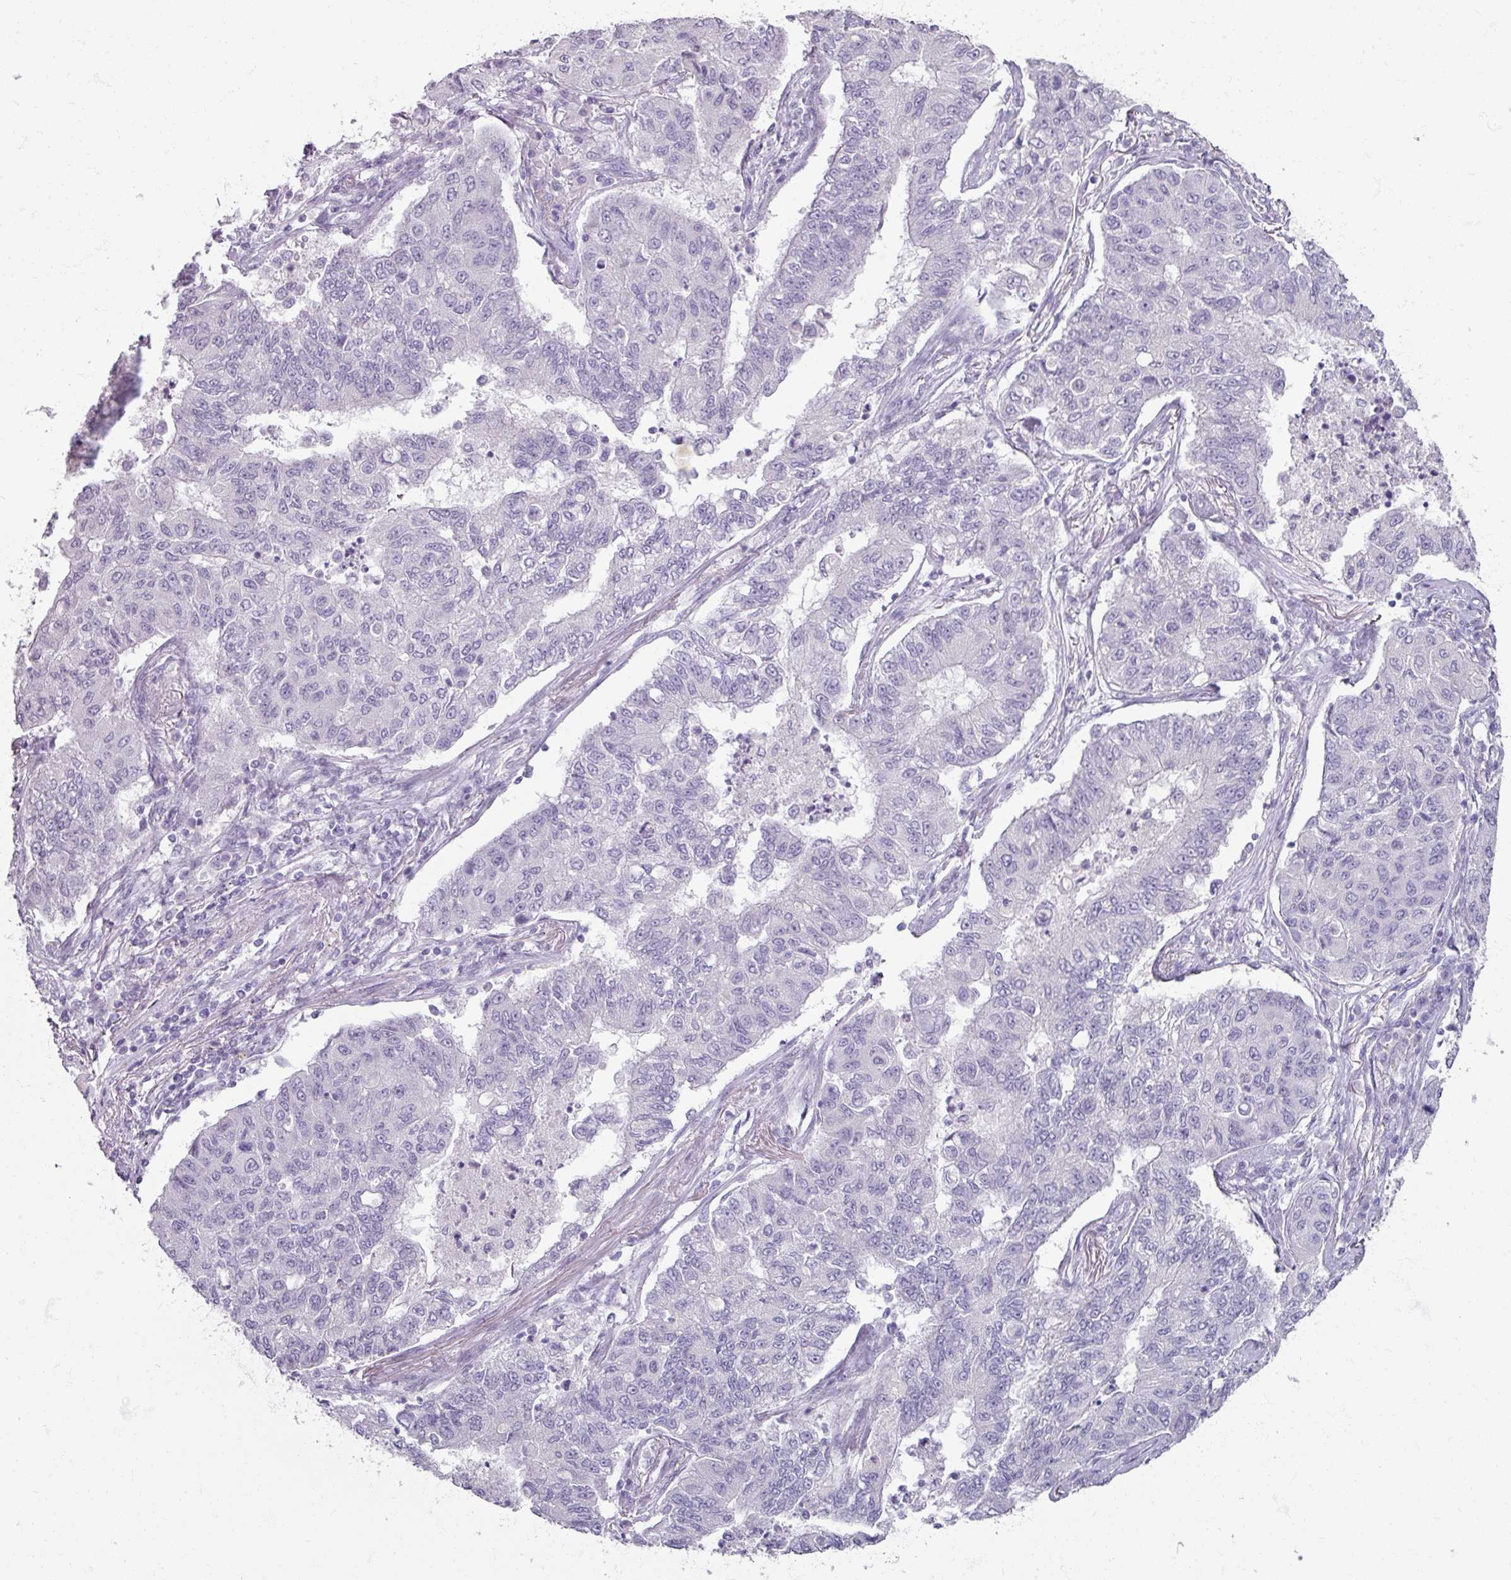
{"staining": {"intensity": "negative", "quantity": "none", "location": "none"}, "tissue": "lung cancer", "cell_type": "Tumor cells", "image_type": "cancer", "snomed": [{"axis": "morphology", "description": "Squamous cell carcinoma, NOS"}, {"axis": "topography", "description": "Lung"}], "caption": "Histopathology image shows no significant protein positivity in tumor cells of lung squamous cell carcinoma. (Immunohistochemistry, brightfield microscopy, high magnification).", "gene": "TG", "patient": {"sex": "male", "age": 74}}